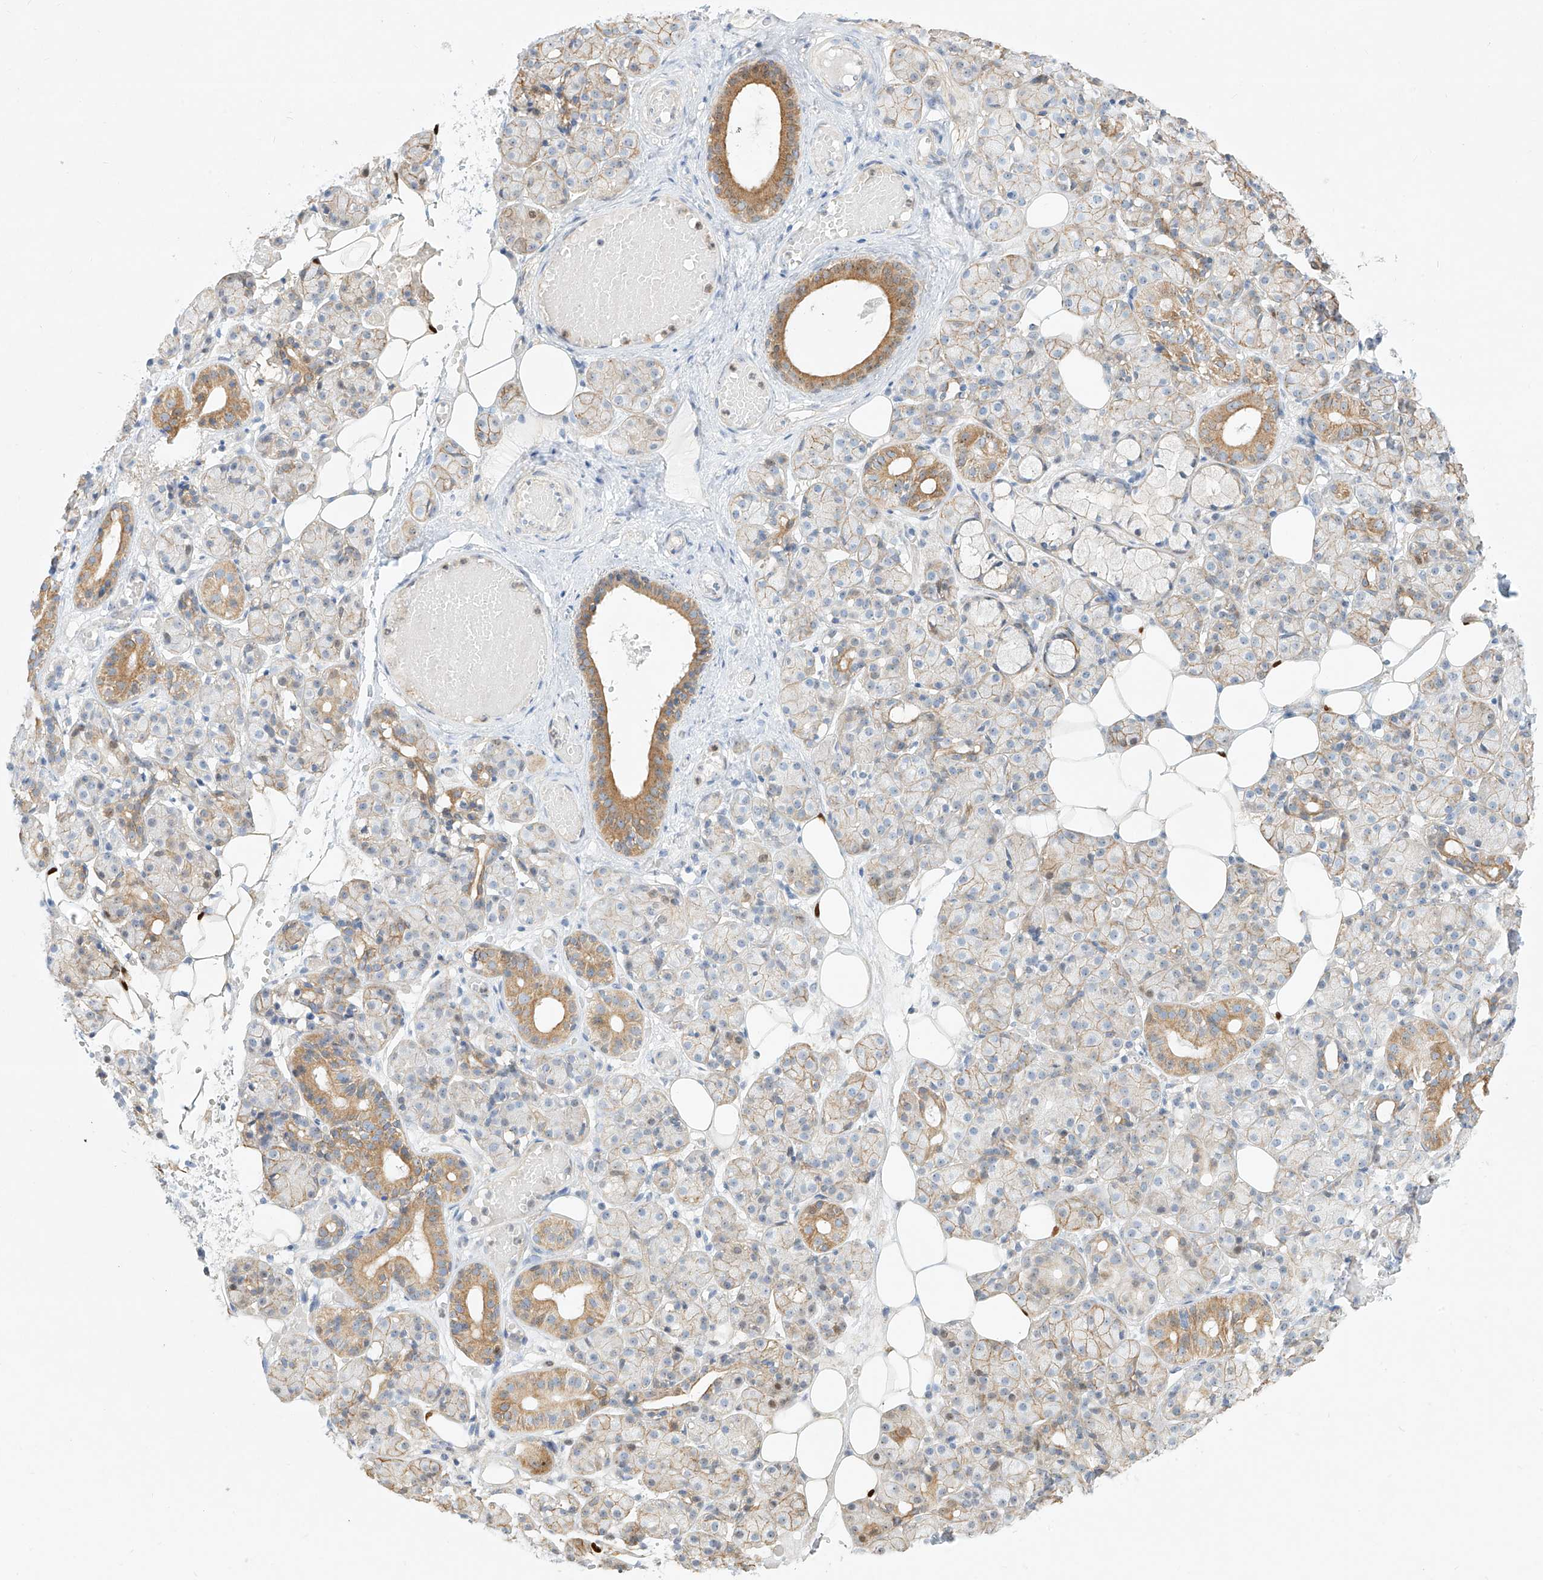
{"staining": {"intensity": "moderate", "quantity": "25%-75%", "location": "cytoplasmic/membranous,nuclear"}, "tissue": "salivary gland", "cell_type": "Glandular cells", "image_type": "normal", "snomed": [{"axis": "morphology", "description": "Normal tissue, NOS"}, {"axis": "topography", "description": "Salivary gland"}], "caption": "An immunohistochemistry (IHC) photomicrograph of normal tissue is shown. Protein staining in brown highlights moderate cytoplasmic/membranous,nuclear positivity in salivary gland within glandular cells.", "gene": "SNU13", "patient": {"sex": "male", "age": 63}}